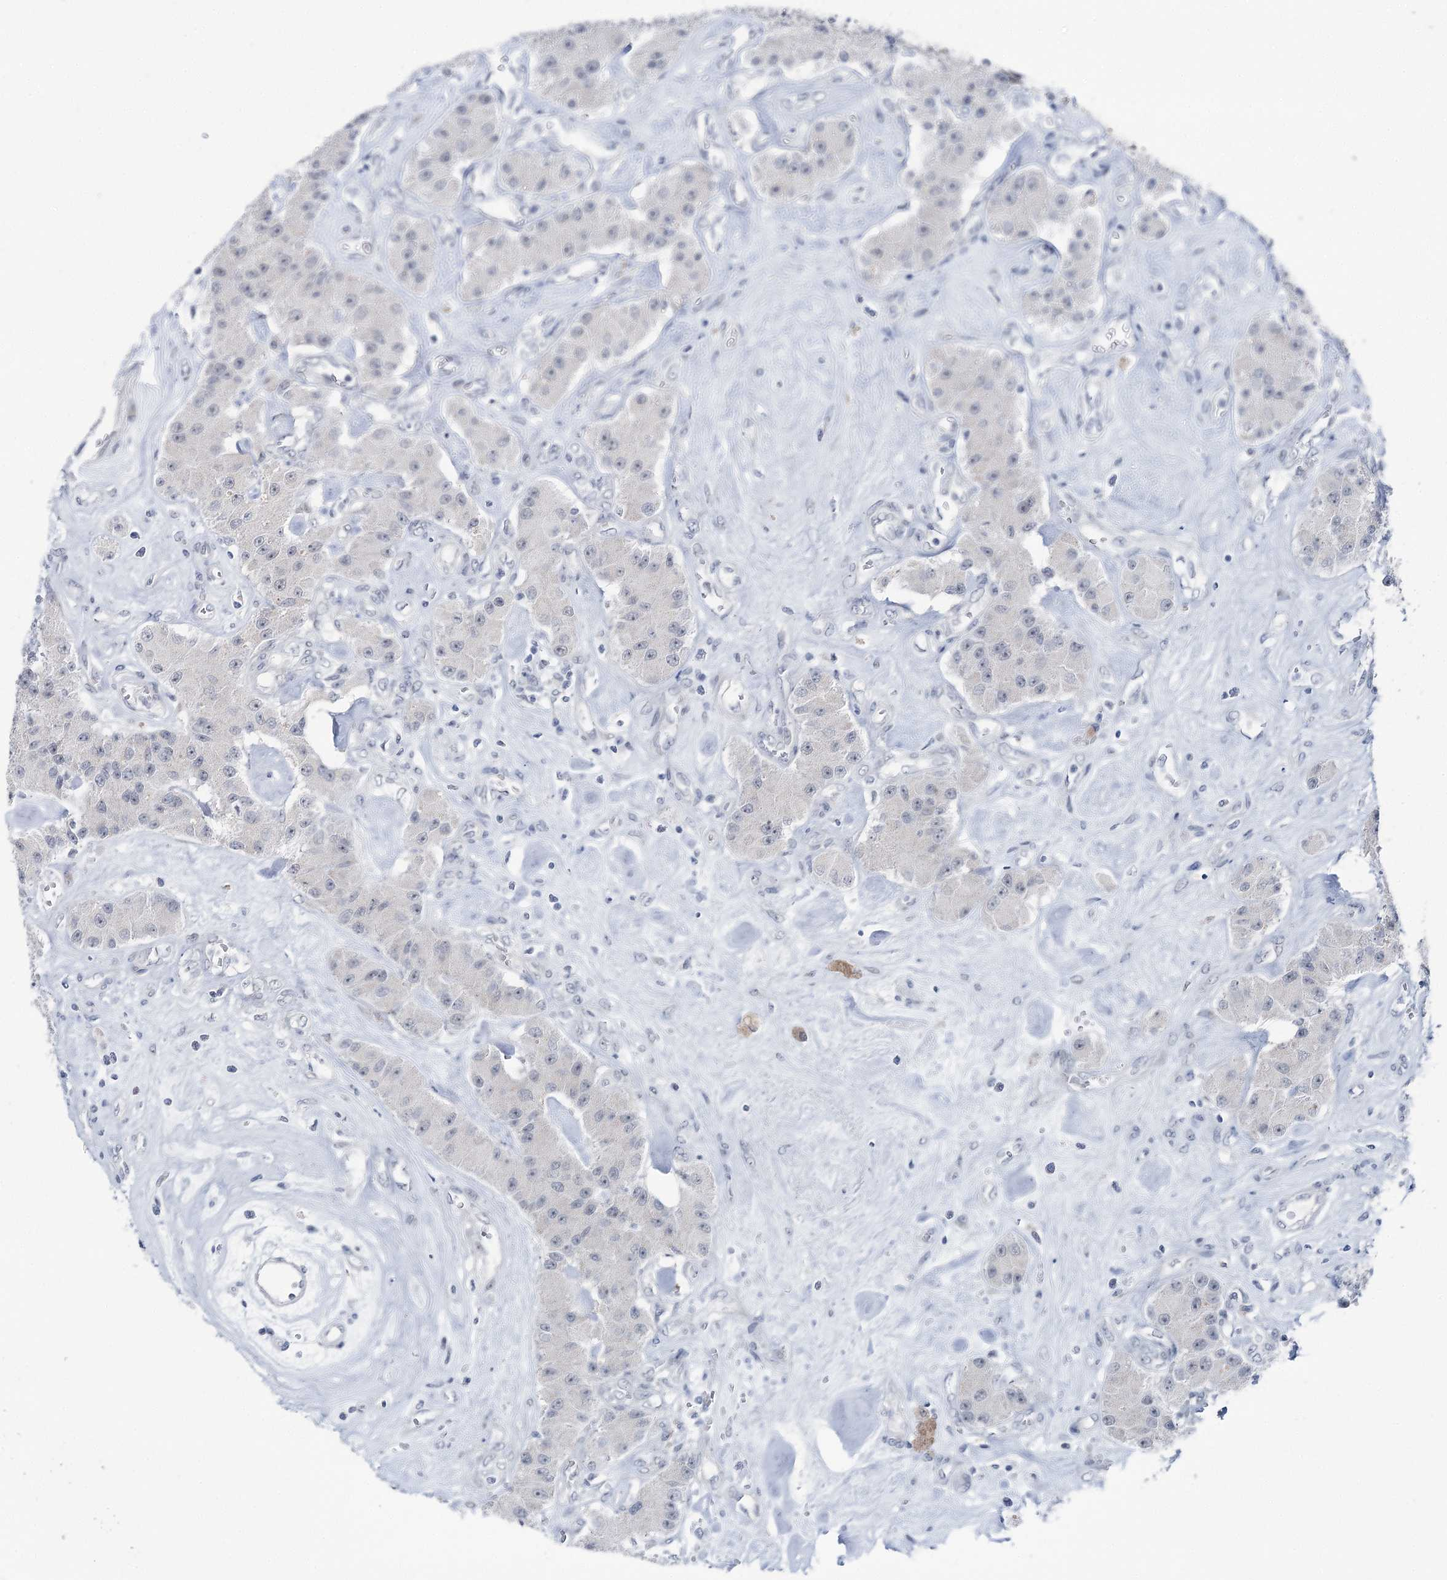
{"staining": {"intensity": "negative", "quantity": "none", "location": "none"}, "tissue": "carcinoid", "cell_type": "Tumor cells", "image_type": "cancer", "snomed": [{"axis": "morphology", "description": "Carcinoid, malignant, NOS"}, {"axis": "topography", "description": "Pancreas"}], "caption": "A high-resolution micrograph shows immunohistochemistry staining of malignant carcinoid, which shows no significant staining in tumor cells.", "gene": "STEEP1", "patient": {"sex": "male", "age": 41}}